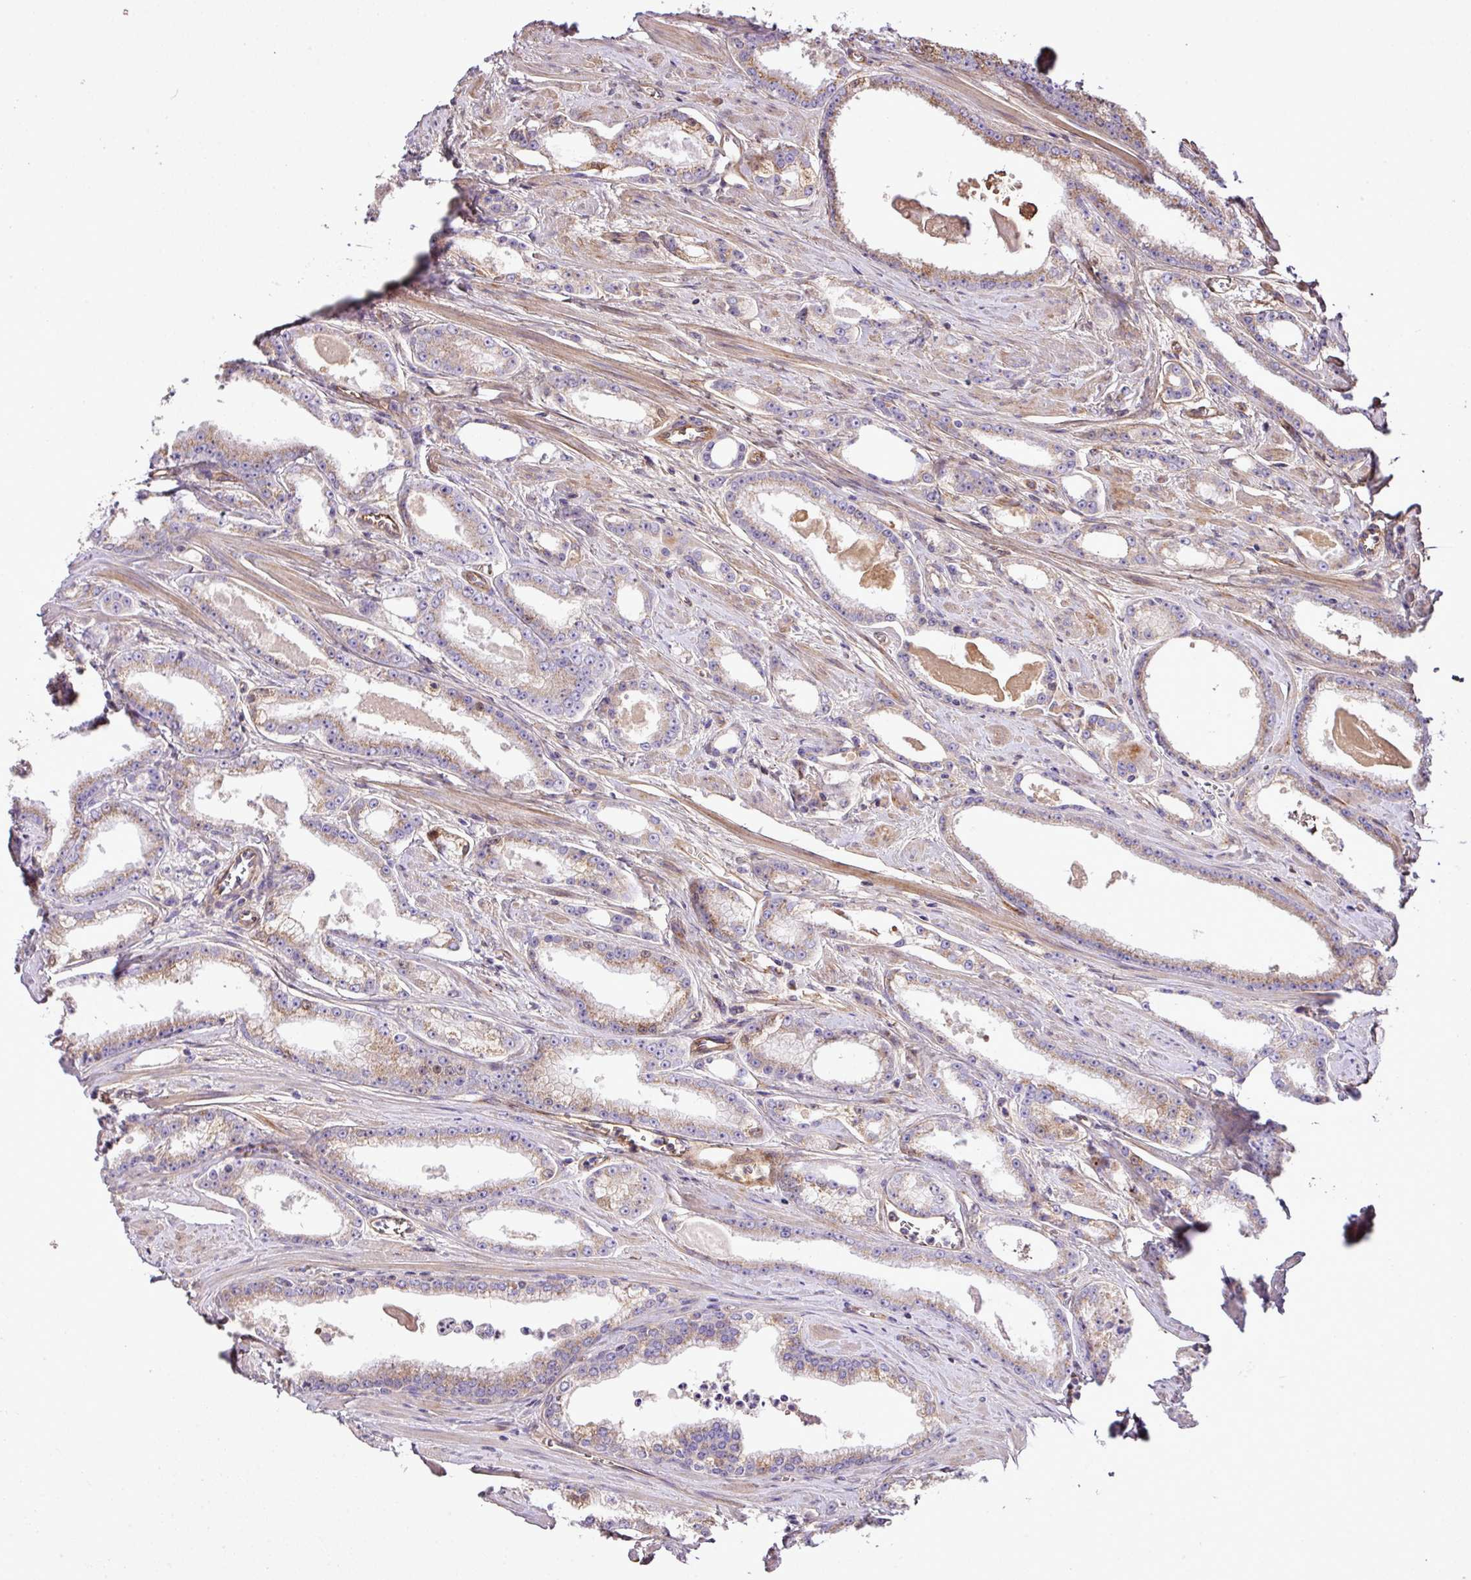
{"staining": {"intensity": "weak", "quantity": "25%-75%", "location": "cytoplasmic/membranous"}, "tissue": "prostate cancer", "cell_type": "Tumor cells", "image_type": "cancer", "snomed": [{"axis": "morphology", "description": "Adenocarcinoma, Low grade"}, {"axis": "topography", "description": "Prostate and seminal vesicle, NOS"}], "caption": "Protein analysis of prostate cancer (adenocarcinoma (low-grade)) tissue displays weak cytoplasmic/membranous positivity in approximately 25%-75% of tumor cells.", "gene": "CTXN2", "patient": {"sex": "male", "age": 60}}